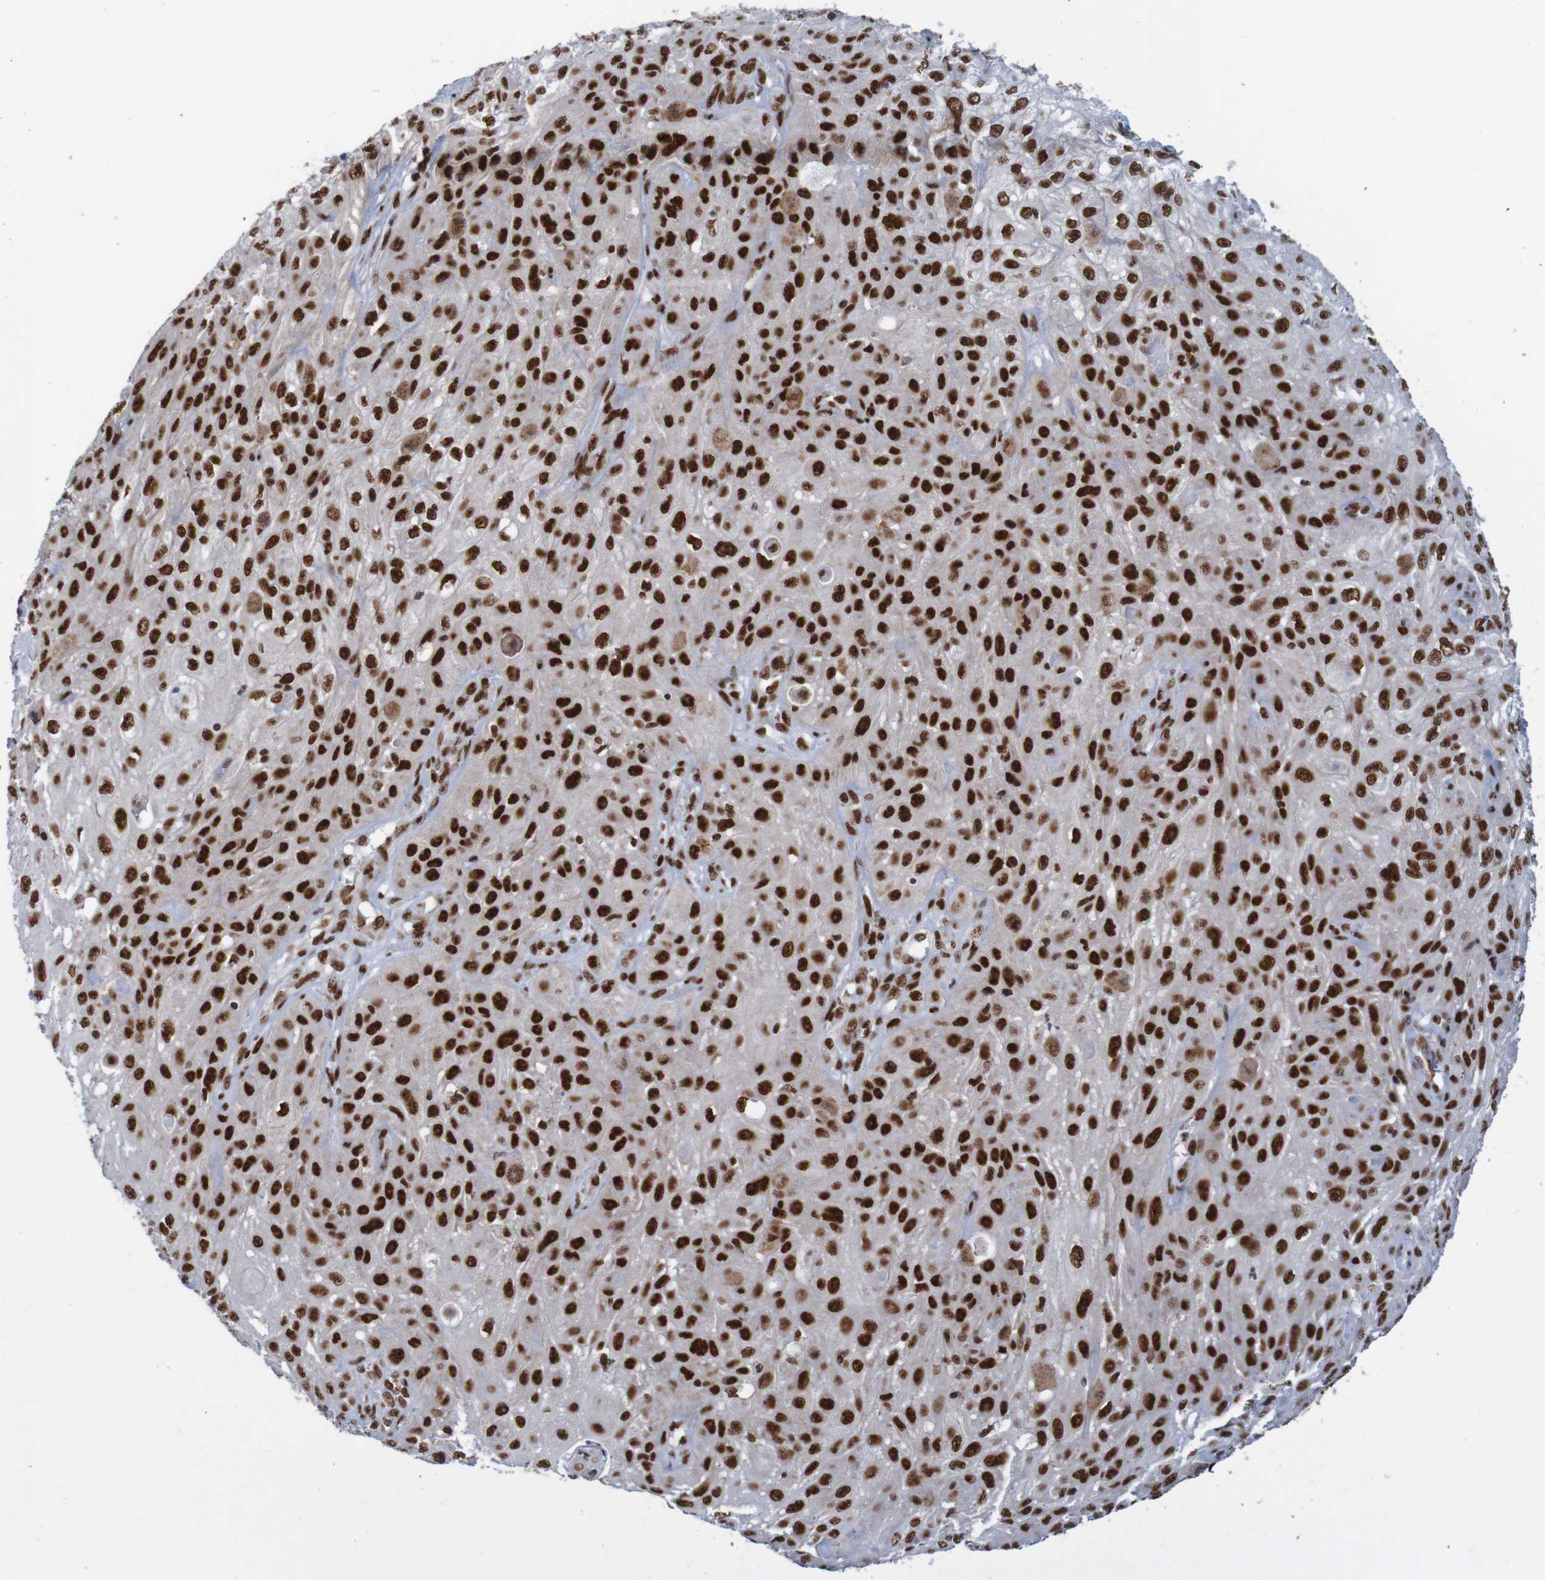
{"staining": {"intensity": "strong", "quantity": ">75%", "location": "nuclear"}, "tissue": "skin cancer", "cell_type": "Tumor cells", "image_type": "cancer", "snomed": [{"axis": "morphology", "description": "Squamous cell carcinoma, NOS"}, {"axis": "topography", "description": "Skin"}], "caption": "DAB (3,3'-diaminobenzidine) immunohistochemical staining of skin cancer shows strong nuclear protein expression in approximately >75% of tumor cells. (IHC, brightfield microscopy, high magnification).", "gene": "THRAP3", "patient": {"sex": "male", "age": 75}}